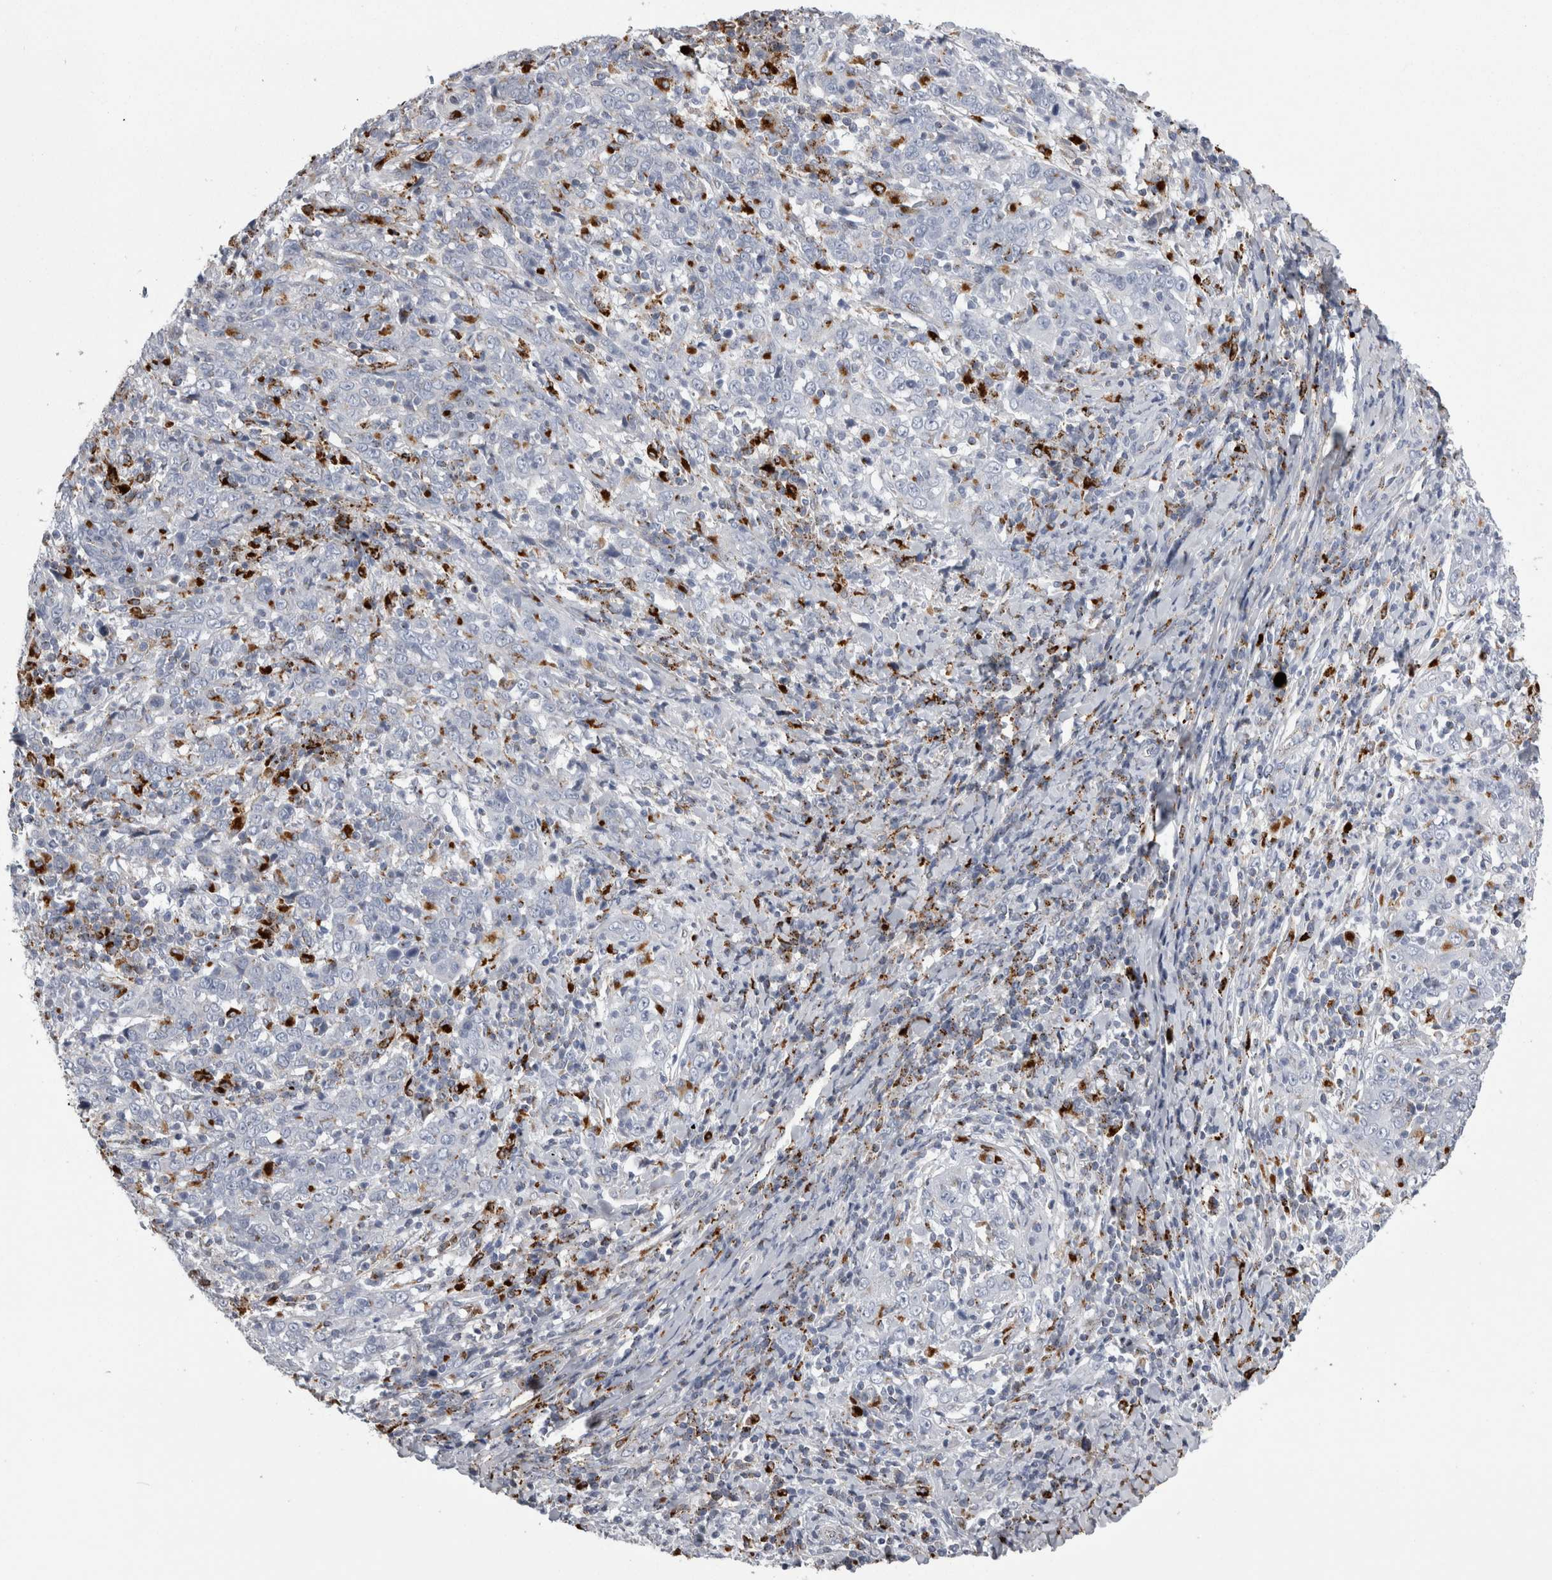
{"staining": {"intensity": "negative", "quantity": "none", "location": "none"}, "tissue": "cervical cancer", "cell_type": "Tumor cells", "image_type": "cancer", "snomed": [{"axis": "morphology", "description": "Squamous cell carcinoma, NOS"}, {"axis": "topography", "description": "Cervix"}], "caption": "Immunohistochemical staining of cervical cancer reveals no significant expression in tumor cells.", "gene": "DPP7", "patient": {"sex": "female", "age": 46}}